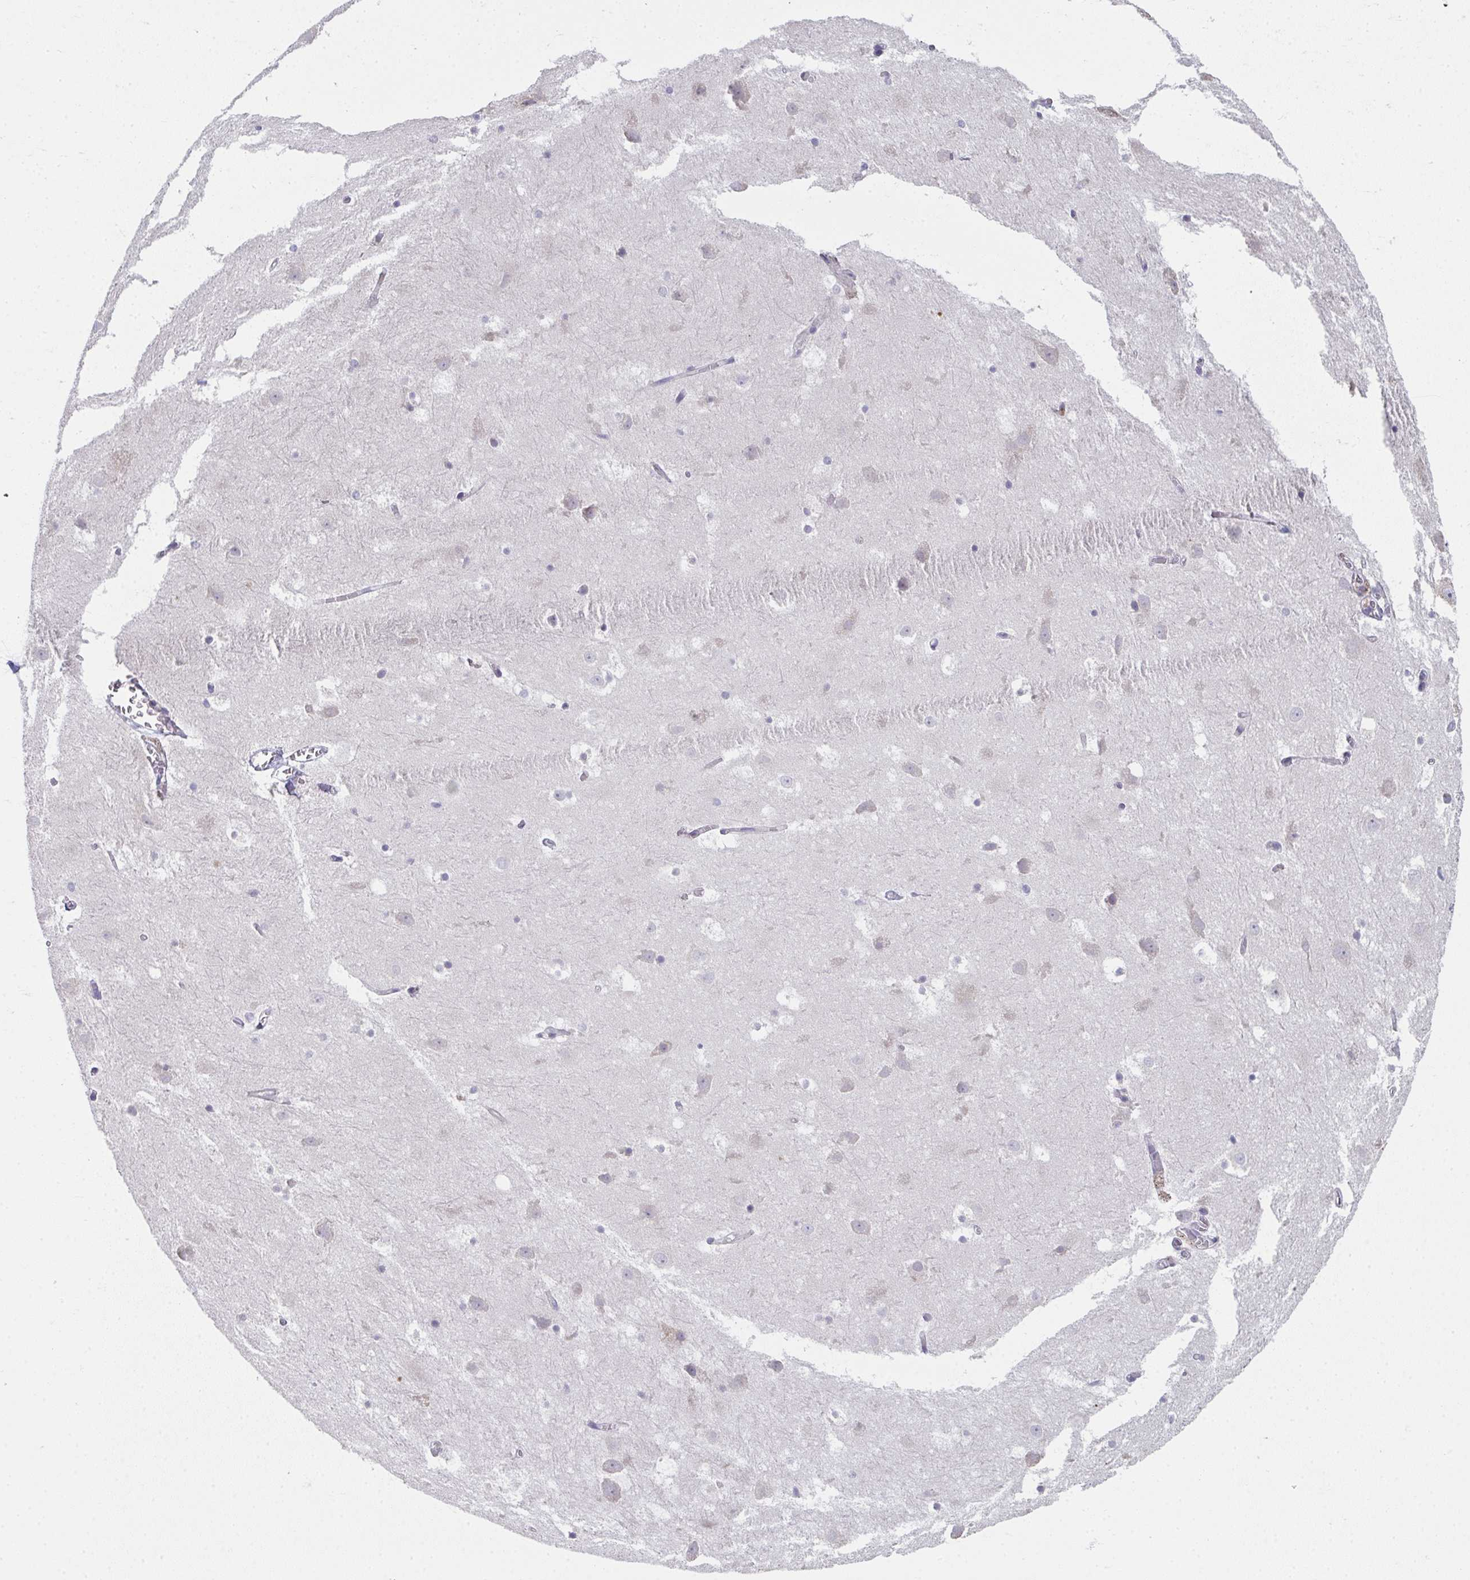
{"staining": {"intensity": "negative", "quantity": "none", "location": "none"}, "tissue": "hippocampus", "cell_type": "Glial cells", "image_type": "normal", "snomed": [{"axis": "morphology", "description": "Normal tissue, NOS"}, {"axis": "topography", "description": "Hippocampus"}], "caption": "Human hippocampus stained for a protein using IHC reveals no positivity in glial cells.", "gene": "RIOK1", "patient": {"sex": "female", "age": 52}}